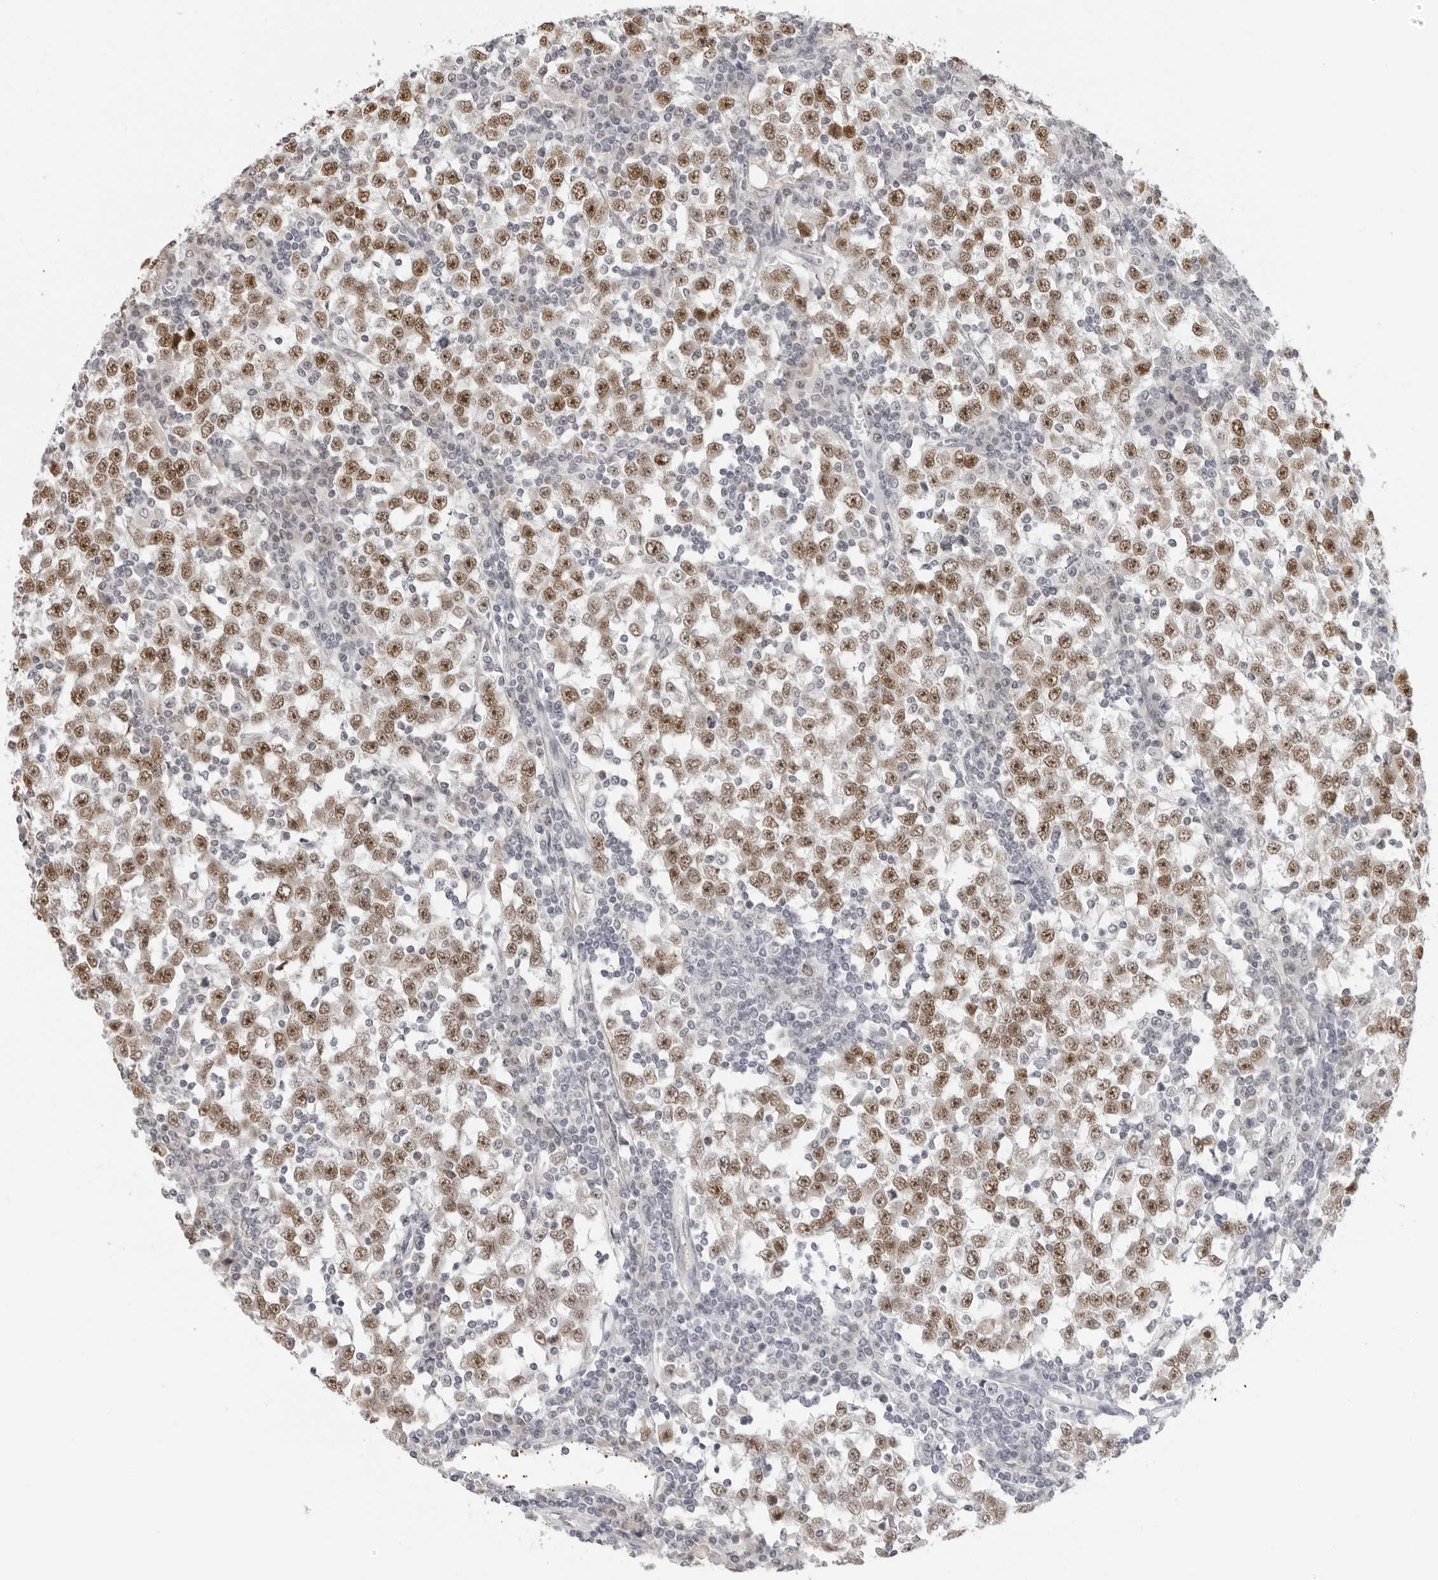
{"staining": {"intensity": "moderate", "quantity": ">75%", "location": "nuclear"}, "tissue": "testis cancer", "cell_type": "Tumor cells", "image_type": "cancer", "snomed": [{"axis": "morphology", "description": "Seminoma, NOS"}, {"axis": "topography", "description": "Testis"}], "caption": "Protein staining shows moderate nuclear staining in approximately >75% of tumor cells in testis cancer (seminoma).", "gene": "MSH6", "patient": {"sex": "male", "age": 65}}